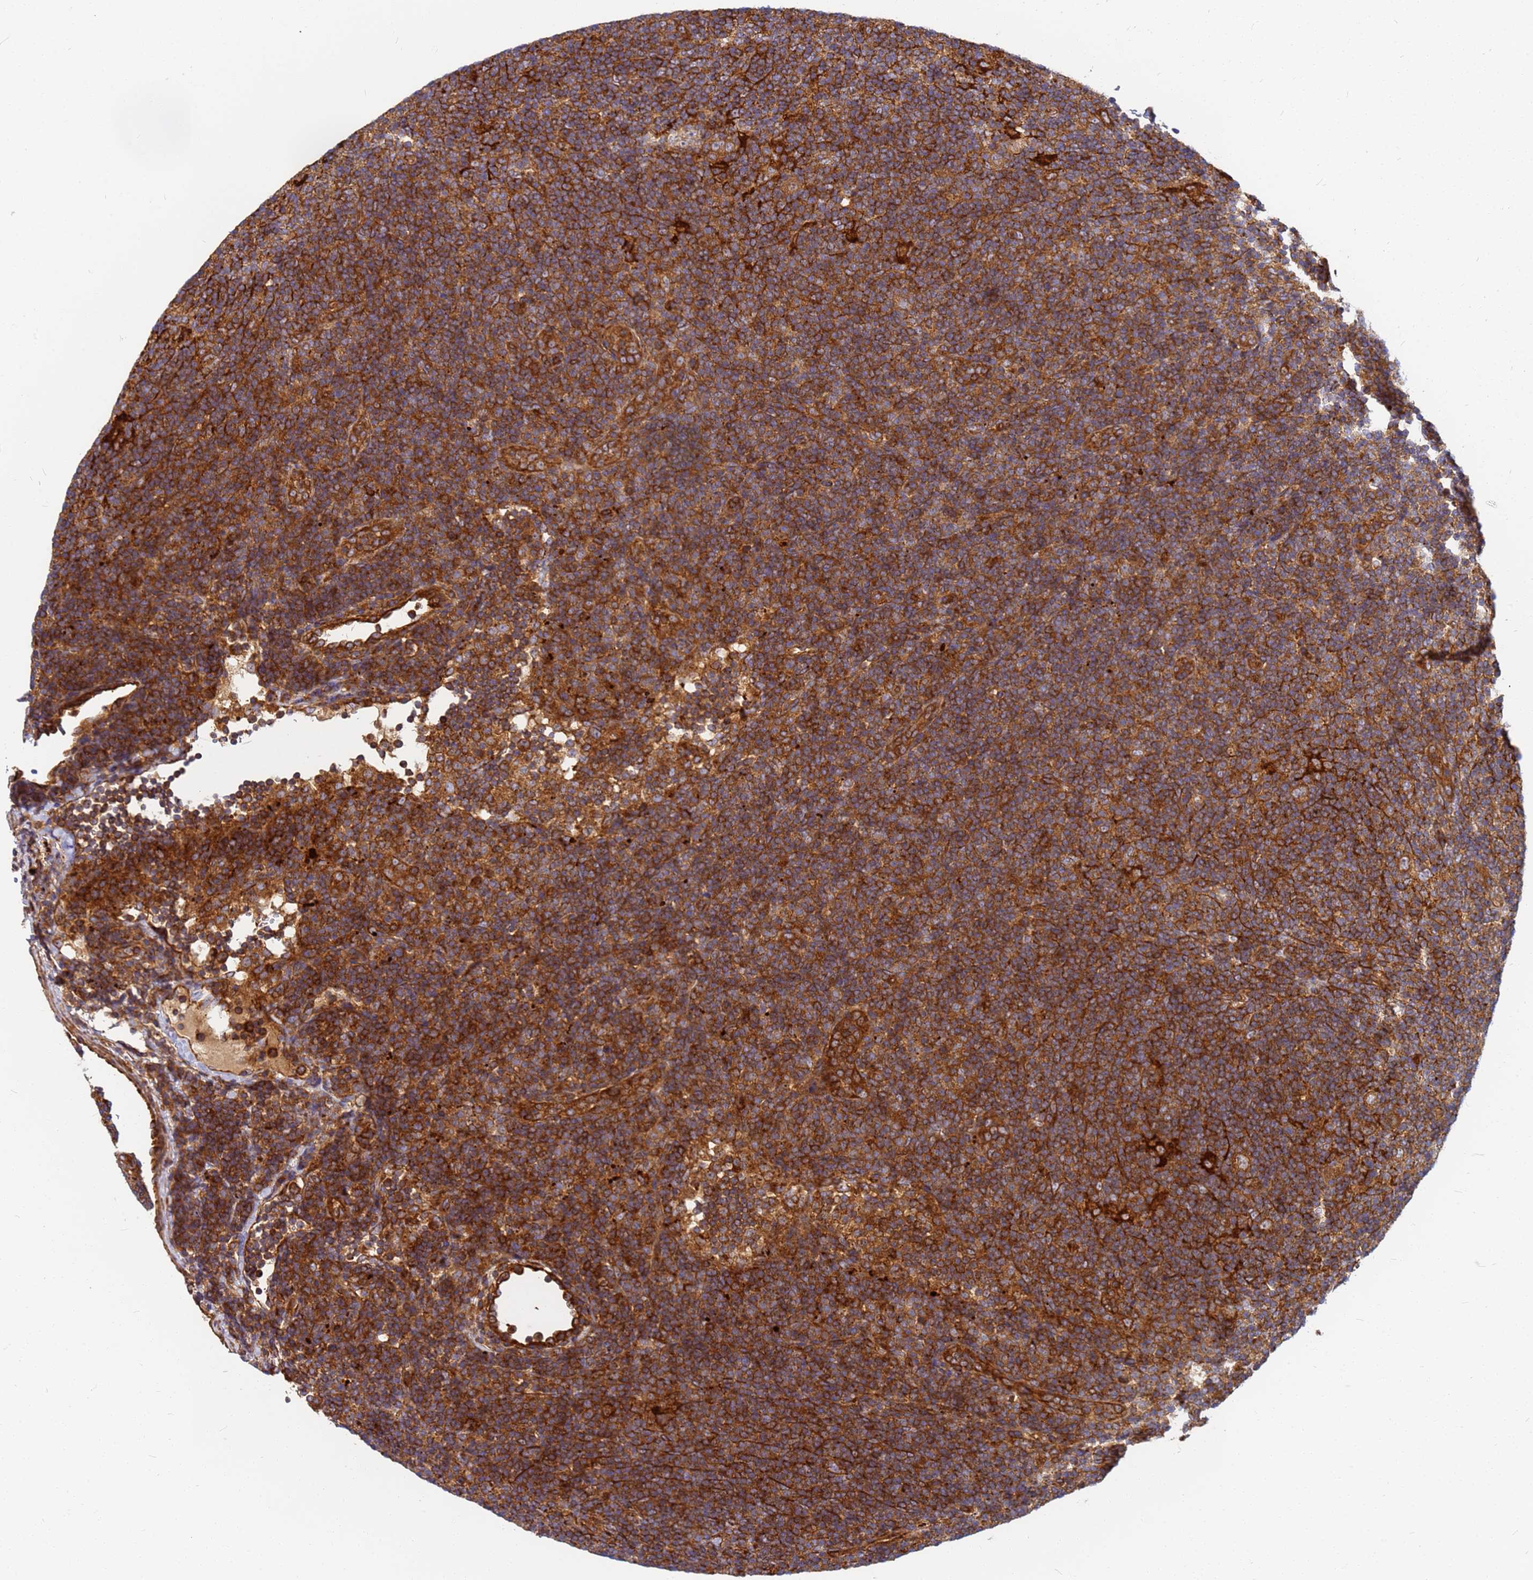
{"staining": {"intensity": "moderate", "quantity": ">75%", "location": "cytoplasmic/membranous"}, "tissue": "lymphoma", "cell_type": "Tumor cells", "image_type": "cancer", "snomed": [{"axis": "morphology", "description": "Hodgkin's disease, NOS"}, {"axis": "topography", "description": "Lymph node"}], "caption": "A micrograph of human lymphoma stained for a protein exhibits moderate cytoplasmic/membranous brown staining in tumor cells. The protein of interest is stained brown, and the nuclei are stained in blue (DAB IHC with brightfield microscopy, high magnification).", "gene": "C2CD5", "patient": {"sex": "female", "age": 57}}